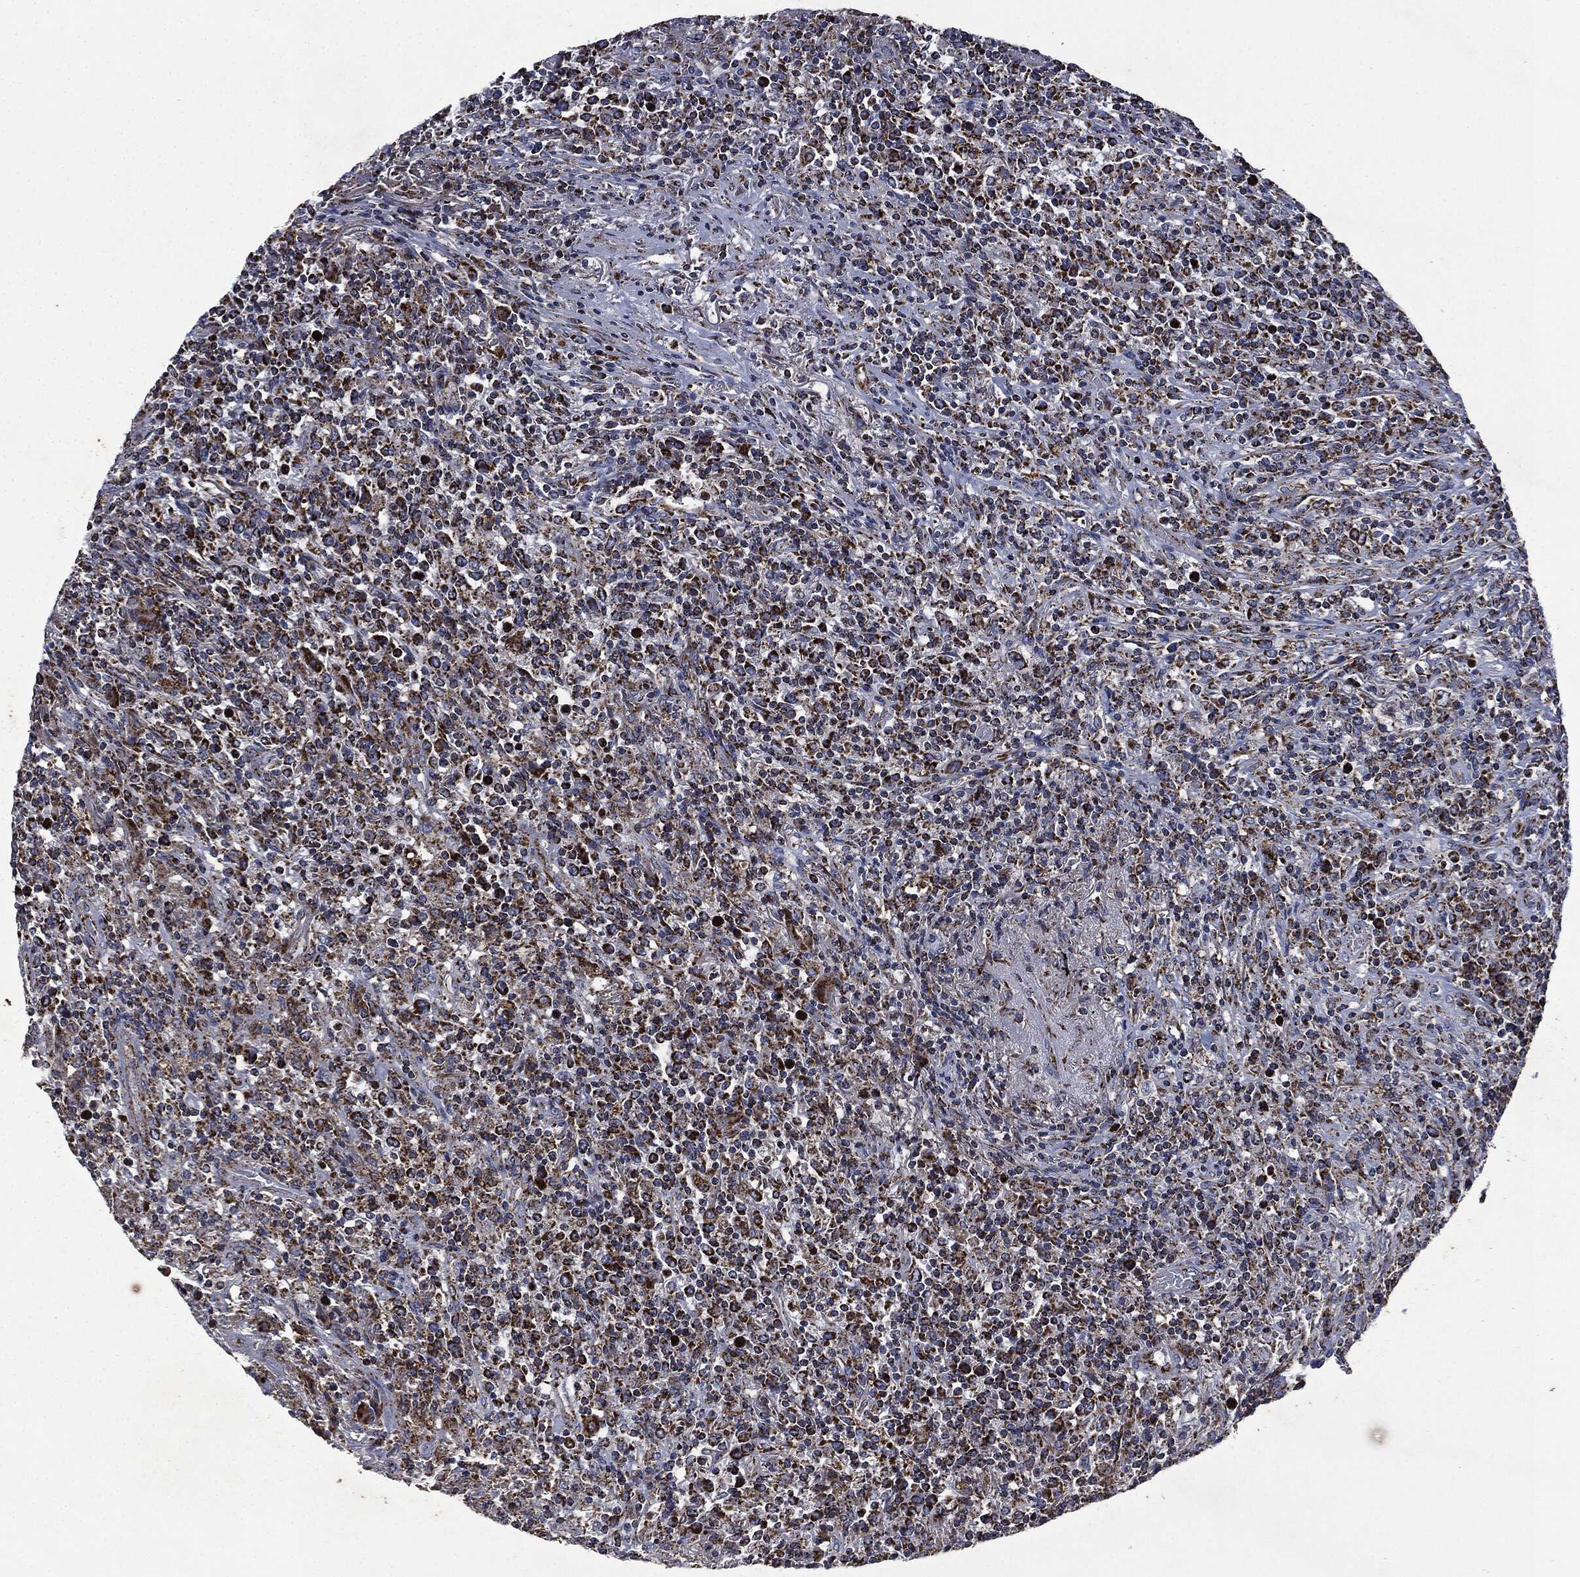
{"staining": {"intensity": "strong", "quantity": "<25%", "location": "cytoplasmic/membranous"}, "tissue": "lymphoma", "cell_type": "Tumor cells", "image_type": "cancer", "snomed": [{"axis": "morphology", "description": "Malignant lymphoma, non-Hodgkin's type, High grade"}, {"axis": "topography", "description": "Lung"}], "caption": "An immunohistochemistry micrograph of neoplastic tissue is shown. Protein staining in brown highlights strong cytoplasmic/membranous positivity in lymphoma within tumor cells. Nuclei are stained in blue.", "gene": "RYK", "patient": {"sex": "male", "age": 79}}